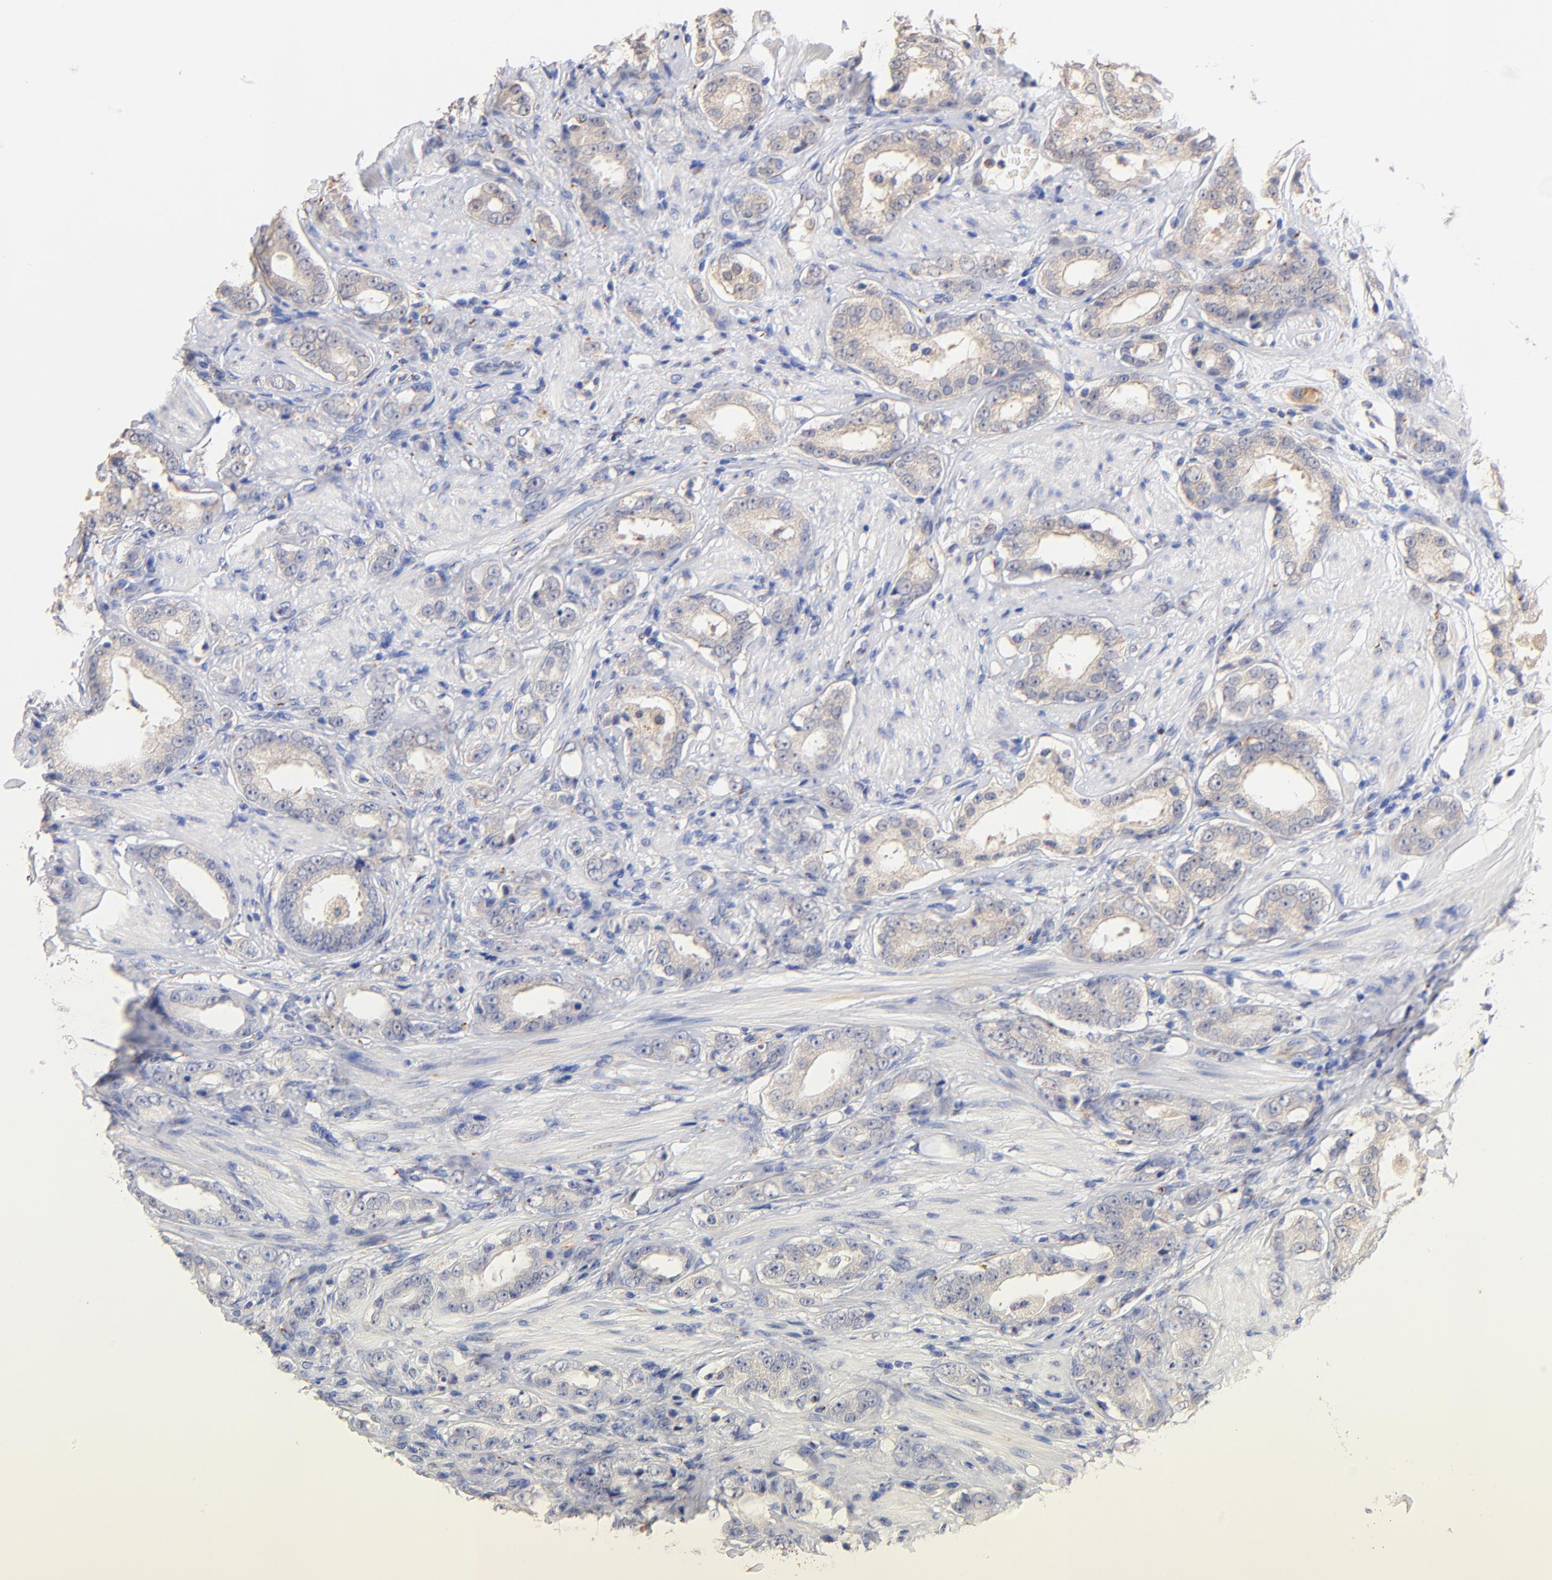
{"staining": {"intensity": "weak", "quantity": ">75%", "location": "cytoplasmic/membranous"}, "tissue": "prostate cancer", "cell_type": "Tumor cells", "image_type": "cancer", "snomed": [{"axis": "morphology", "description": "Adenocarcinoma, Medium grade"}, {"axis": "topography", "description": "Prostate"}], "caption": "Protein expression analysis of prostate cancer (medium-grade adenocarcinoma) displays weak cytoplasmic/membranous positivity in about >75% of tumor cells.", "gene": "FMNL3", "patient": {"sex": "male", "age": 53}}